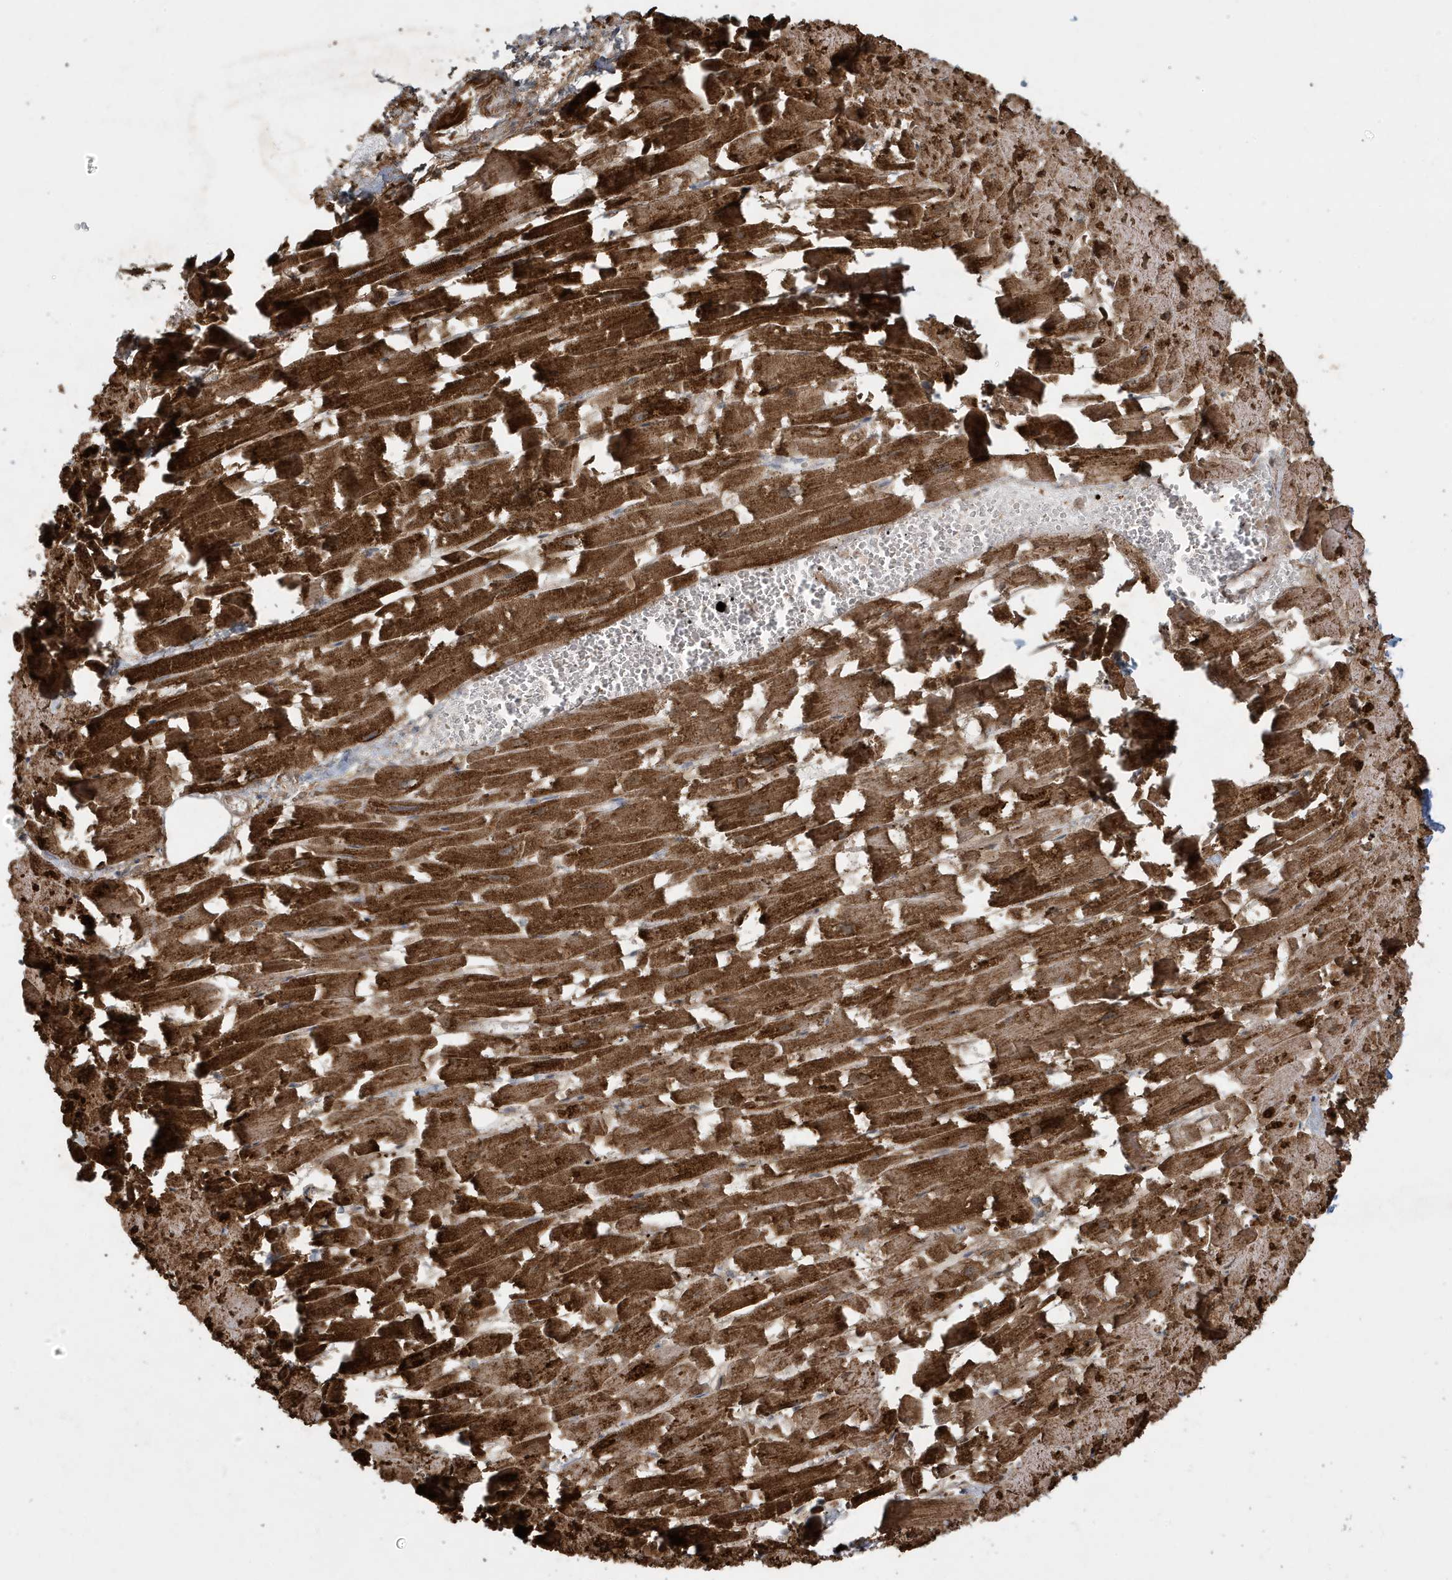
{"staining": {"intensity": "strong", "quantity": ">75%", "location": "cytoplasmic/membranous"}, "tissue": "heart muscle", "cell_type": "Cardiomyocytes", "image_type": "normal", "snomed": [{"axis": "morphology", "description": "Normal tissue, NOS"}, {"axis": "topography", "description": "Heart"}], "caption": "High-power microscopy captured an IHC micrograph of benign heart muscle, revealing strong cytoplasmic/membranous positivity in about >75% of cardiomyocytes.", "gene": "FNDC1", "patient": {"sex": "female", "age": 64}}